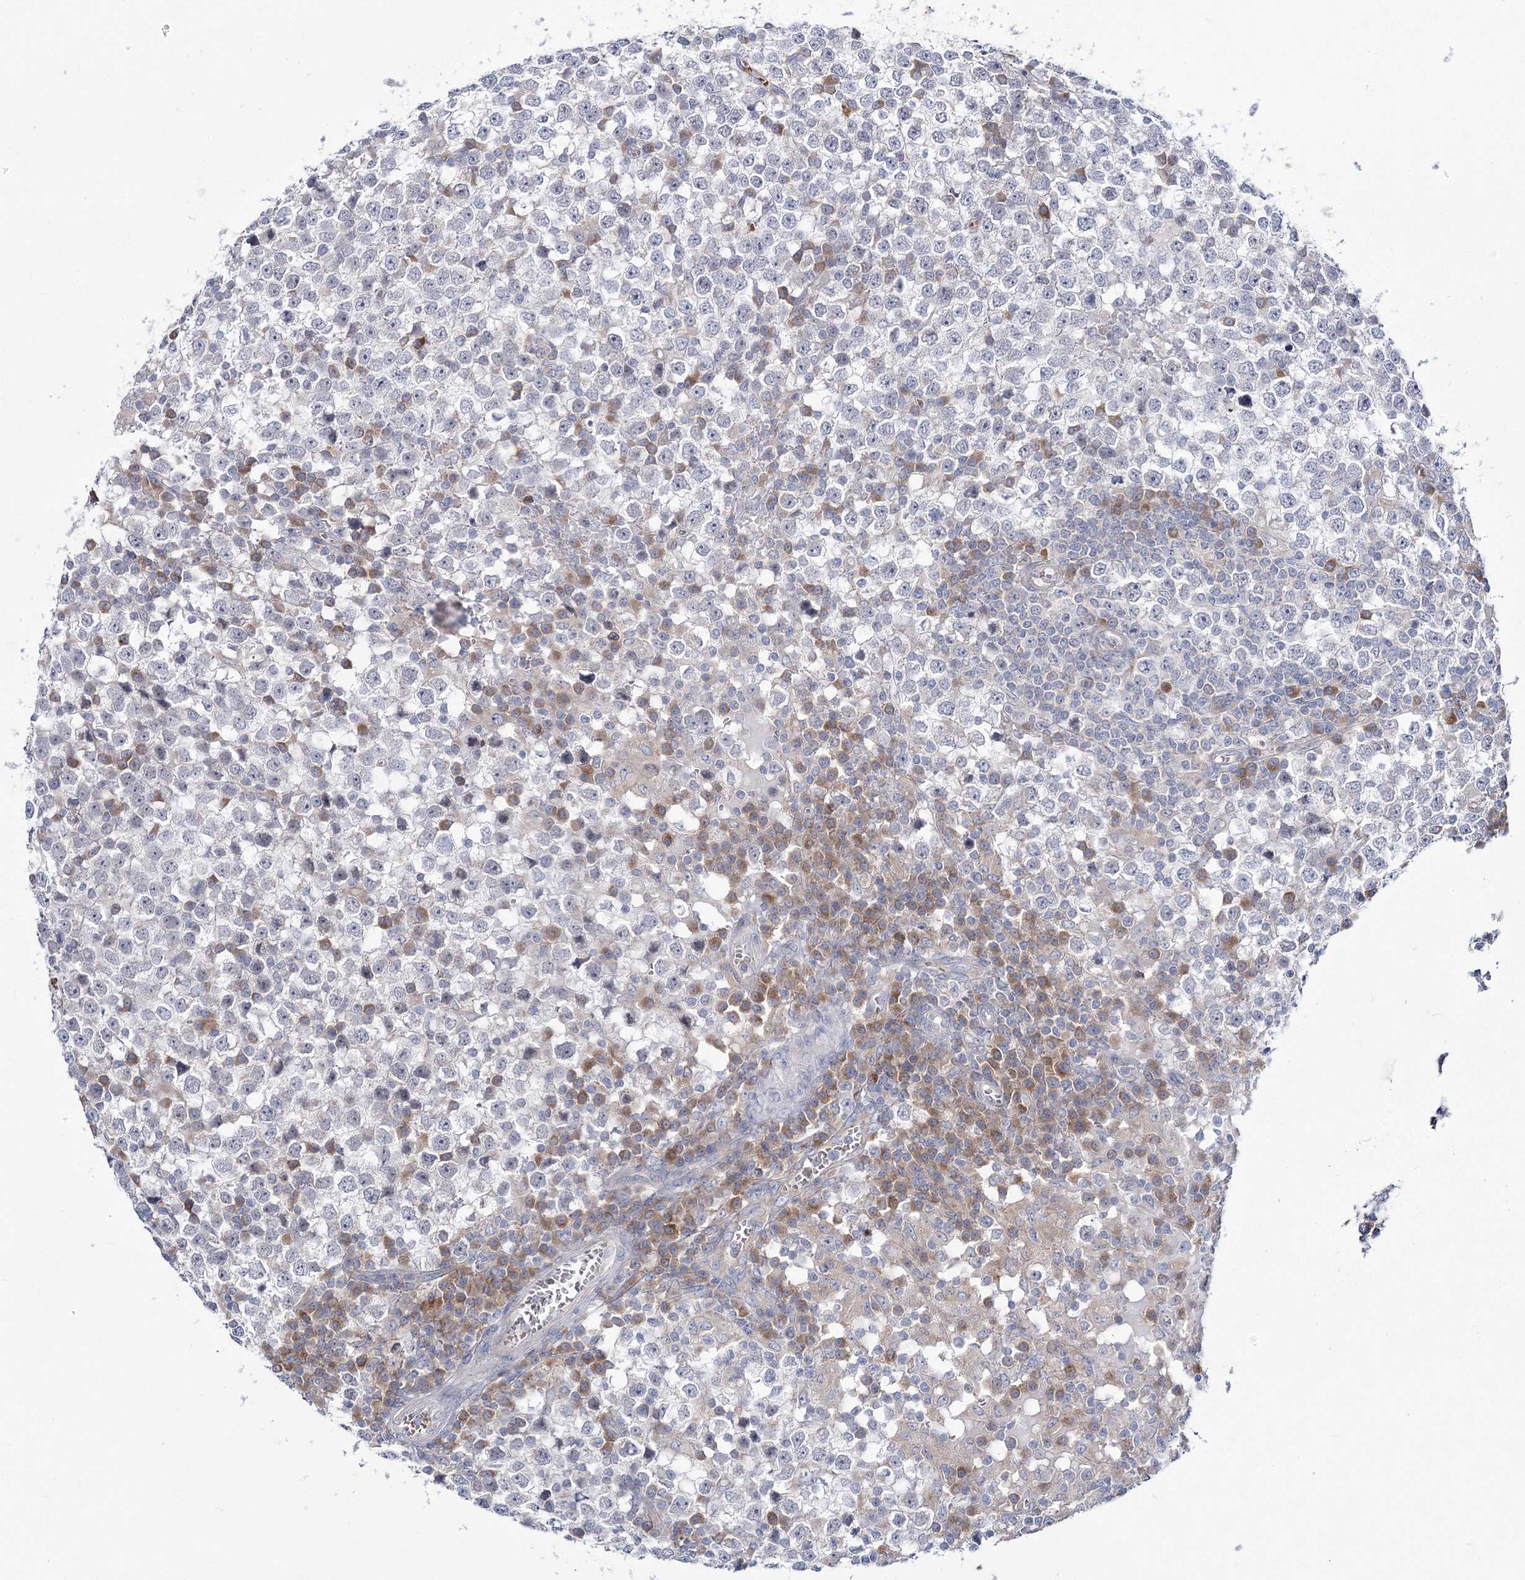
{"staining": {"intensity": "negative", "quantity": "none", "location": "none"}, "tissue": "testis cancer", "cell_type": "Tumor cells", "image_type": "cancer", "snomed": [{"axis": "morphology", "description": "Seminoma, NOS"}, {"axis": "topography", "description": "Testis"}], "caption": "The photomicrograph shows no staining of tumor cells in testis cancer (seminoma).", "gene": "ATP11B", "patient": {"sex": "male", "age": 65}}